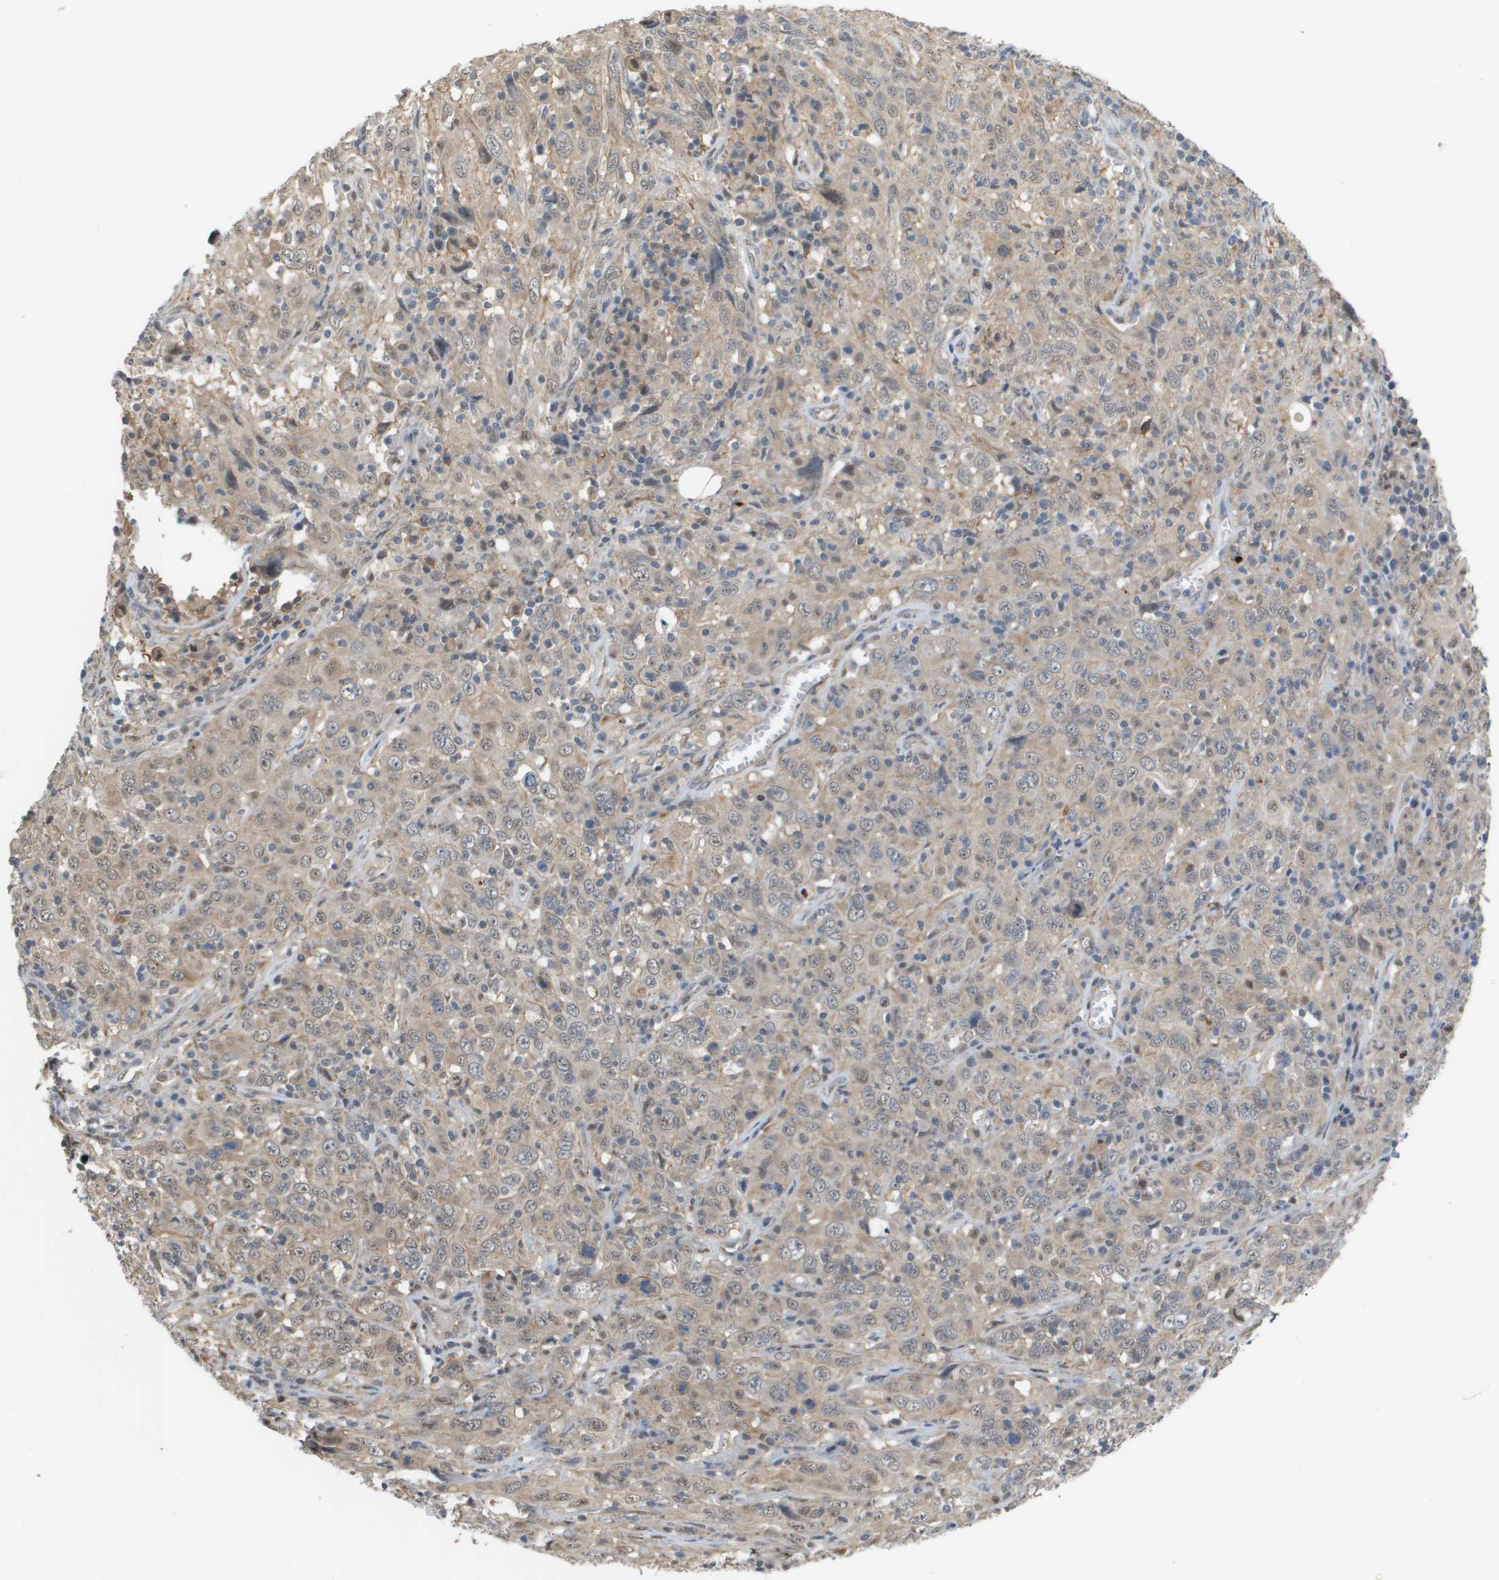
{"staining": {"intensity": "weak", "quantity": ">75%", "location": "cytoplasmic/membranous"}, "tissue": "cervical cancer", "cell_type": "Tumor cells", "image_type": "cancer", "snomed": [{"axis": "morphology", "description": "Squamous cell carcinoma, NOS"}, {"axis": "topography", "description": "Cervix"}], "caption": "An IHC micrograph of tumor tissue is shown. Protein staining in brown highlights weak cytoplasmic/membranous positivity in cervical cancer (squamous cell carcinoma) within tumor cells.", "gene": "RNF112", "patient": {"sex": "female", "age": 46}}